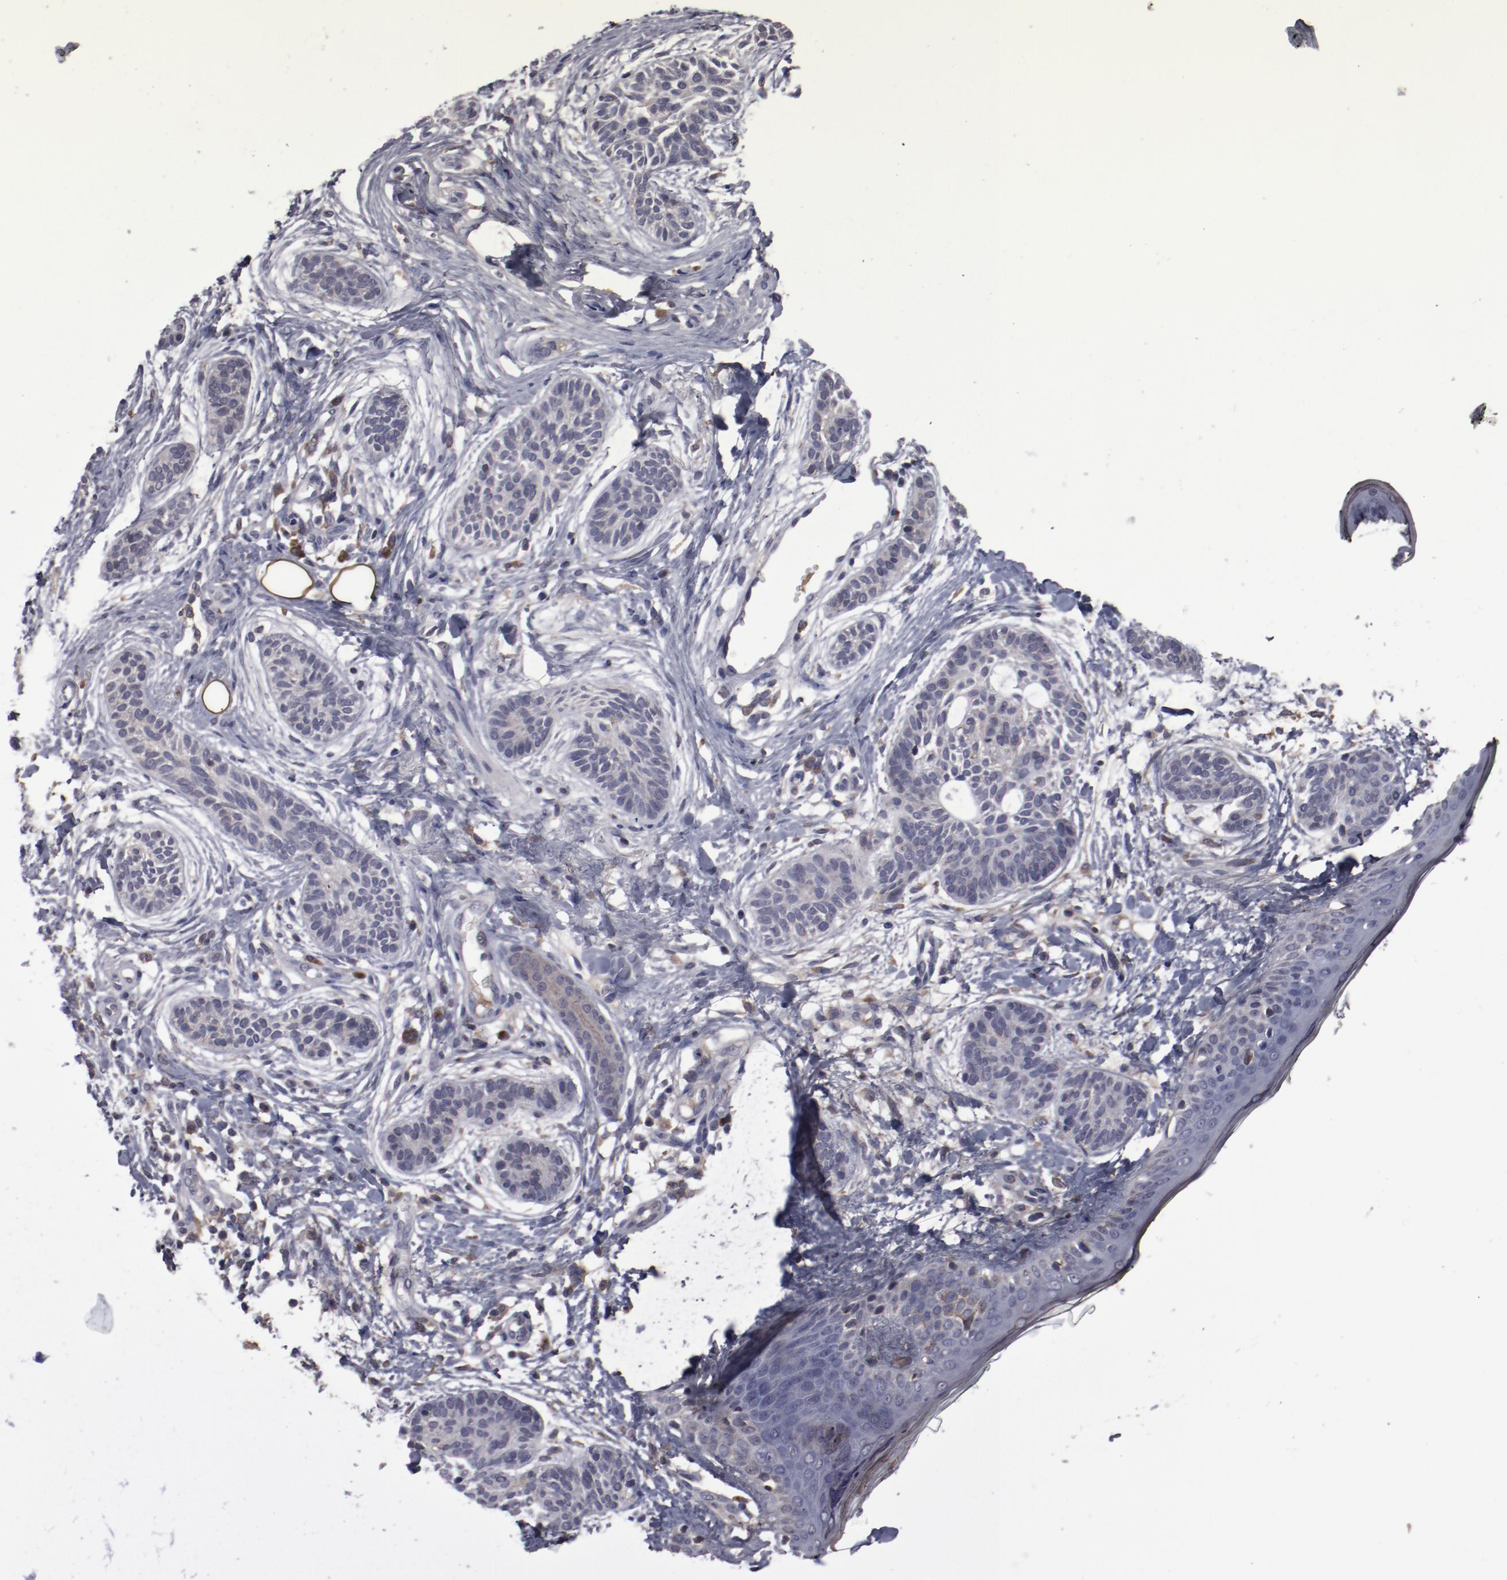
{"staining": {"intensity": "weak", "quantity": "<25%", "location": "cytoplasmic/membranous"}, "tissue": "skin cancer", "cell_type": "Tumor cells", "image_type": "cancer", "snomed": [{"axis": "morphology", "description": "Normal tissue, NOS"}, {"axis": "morphology", "description": "Basal cell carcinoma"}, {"axis": "topography", "description": "Skin"}], "caption": "Protein analysis of skin cancer reveals no significant staining in tumor cells.", "gene": "IL12A", "patient": {"sex": "male", "age": 63}}